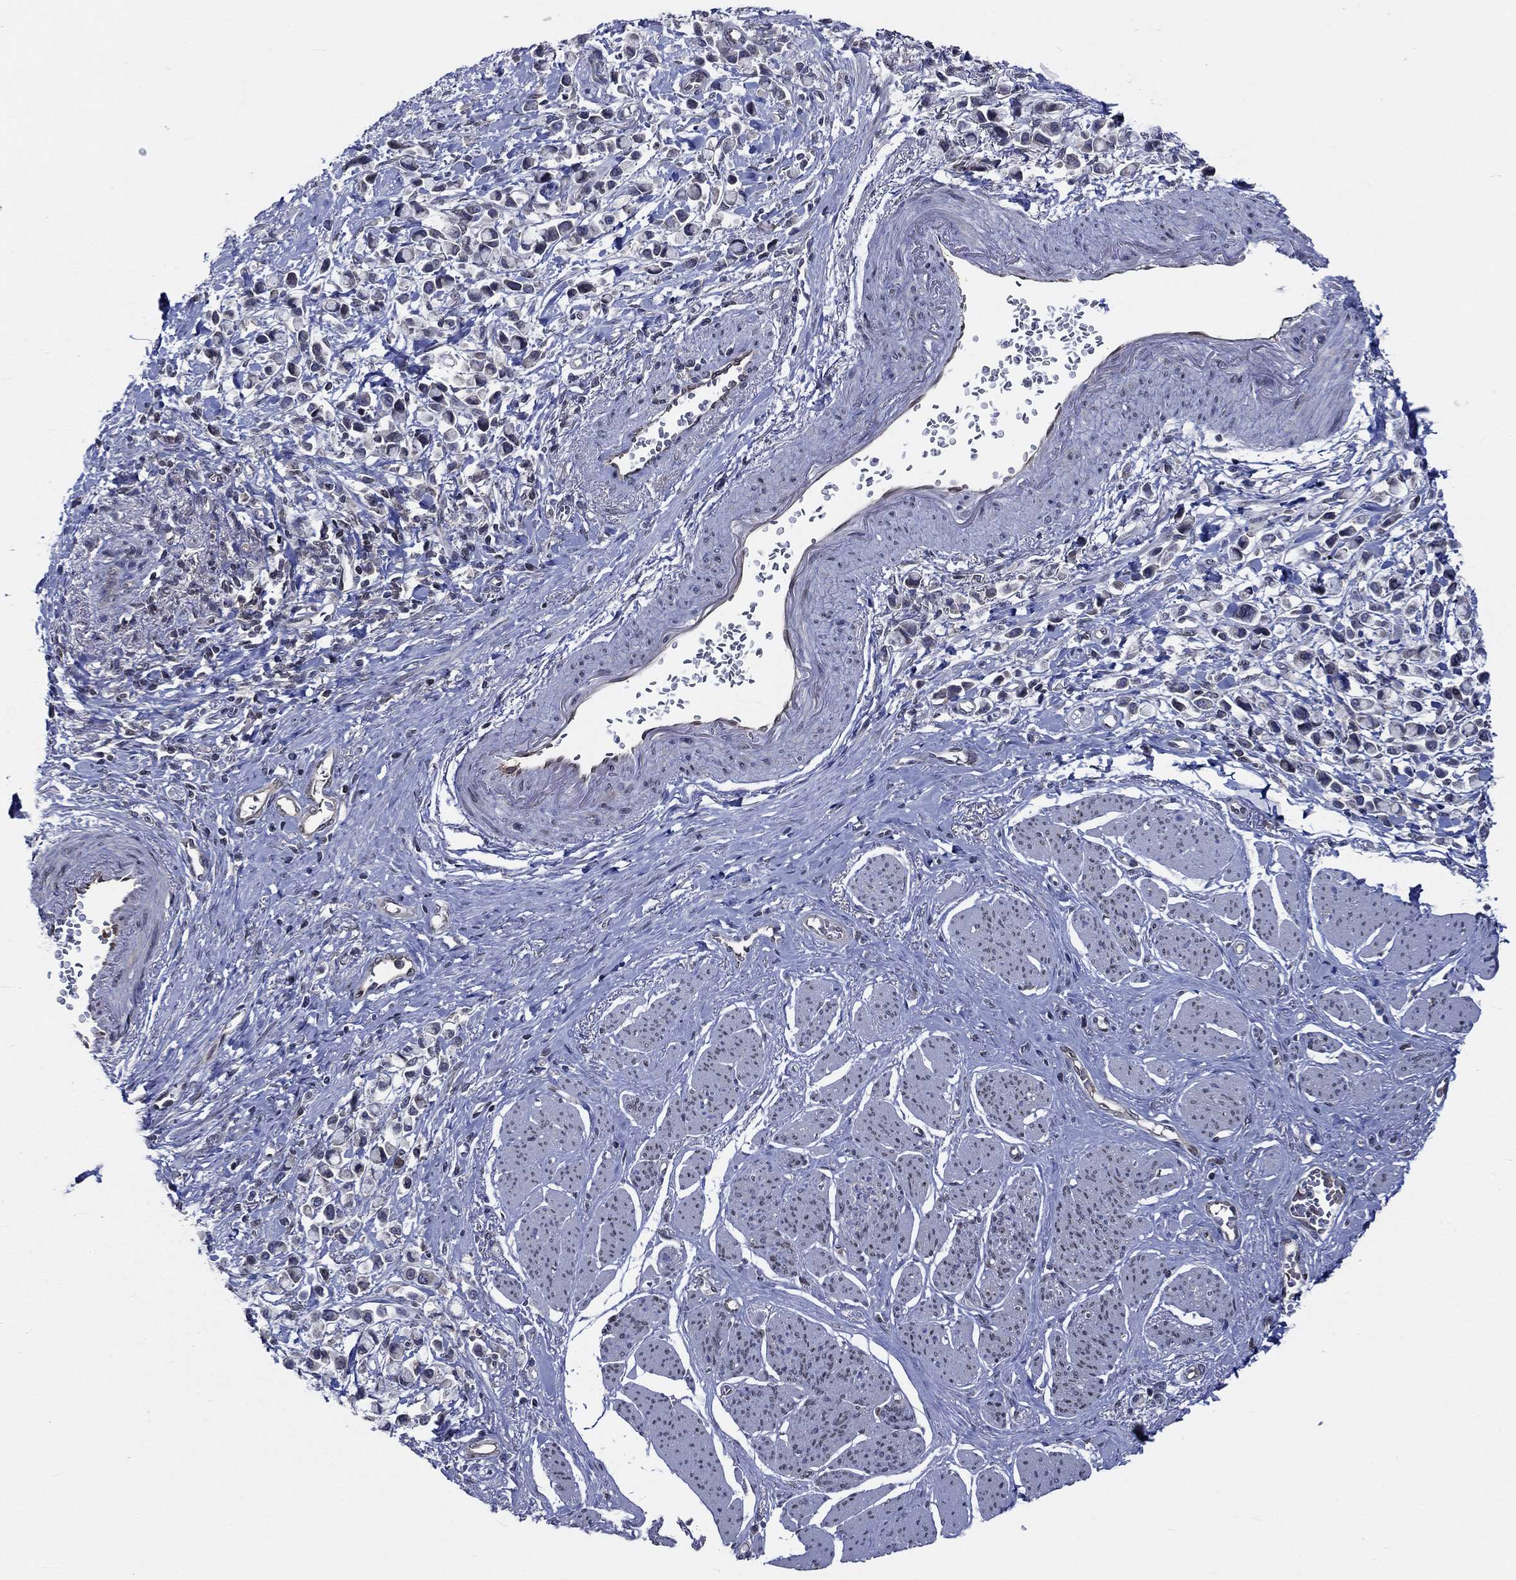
{"staining": {"intensity": "negative", "quantity": "none", "location": "none"}, "tissue": "stomach cancer", "cell_type": "Tumor cells", "image_type": "cancer", "snomed": [{"axis": "morphology", "description": "Adenocarcinoma, NOS"}, {"axis": "topography", "description": "Stomach"}], "caption": "The photomicrograph demonstrates no significant staining in tumor cells of stomach cancer.", "gene": "CETN3", "patient": {"sex": "female", "age": 81}}